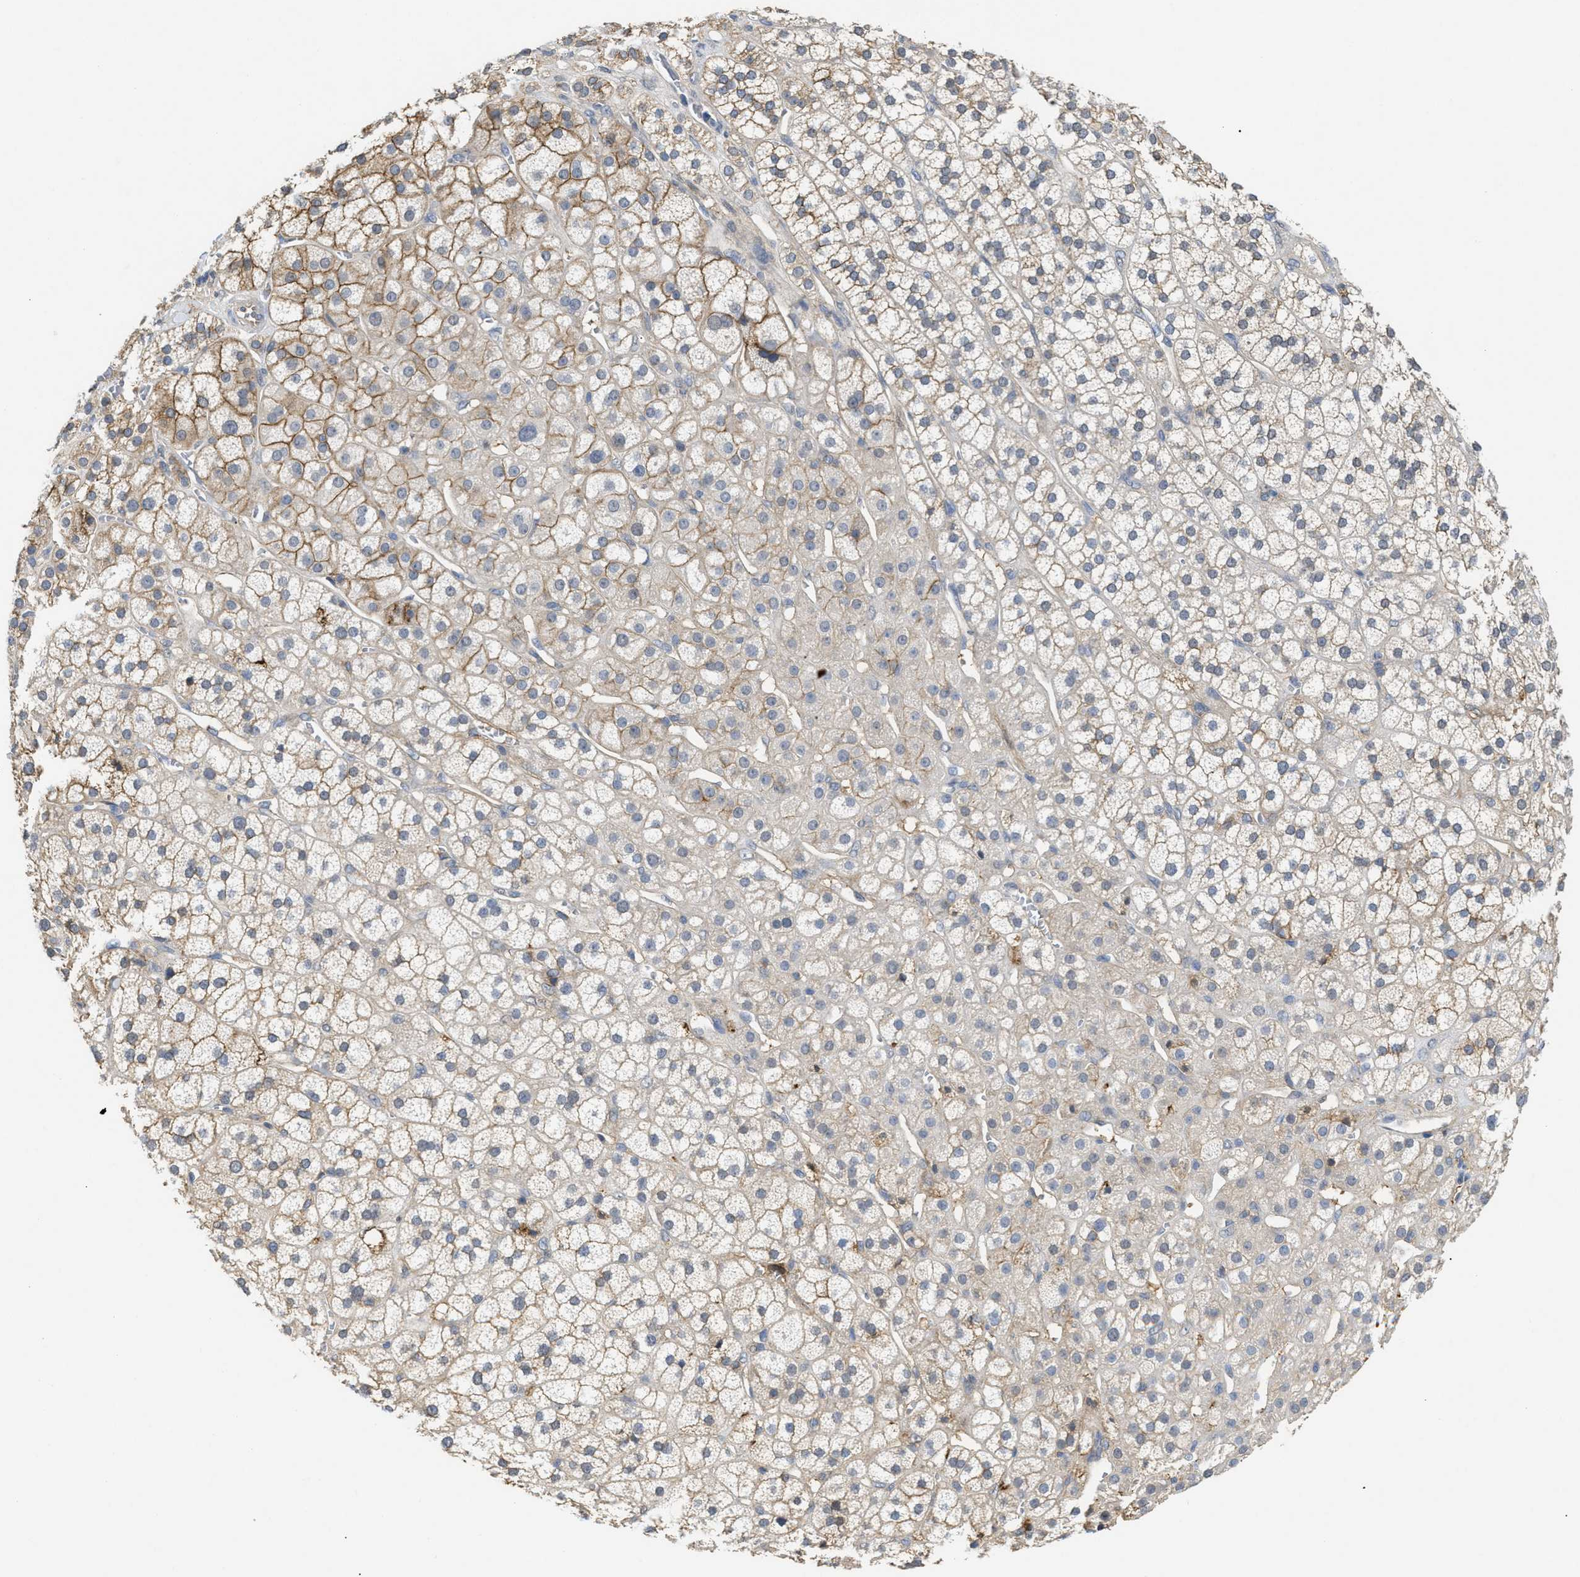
{"staining": {"intensity": "moderate", "quantity": "<25%", "location": "cytoplasmic/membranous"}, "tissue": "adrenal gland", "cell_type": "Glandular cells", "image_type": "normal", "snomed": [{"axis": "morphology", "description": "Normal tissue, NOS"}, {"axis": "topography", "description": "Adrenal gland"}], "caption": "Moderate cytoplasmic/membranous expression for a protein is appreciated in about <25% of glandular cells of normal adrenal gland using immunohistochemistry (IHC).", "gene": "ANXA4", "patient": {"sex": "male", "age": 56}}